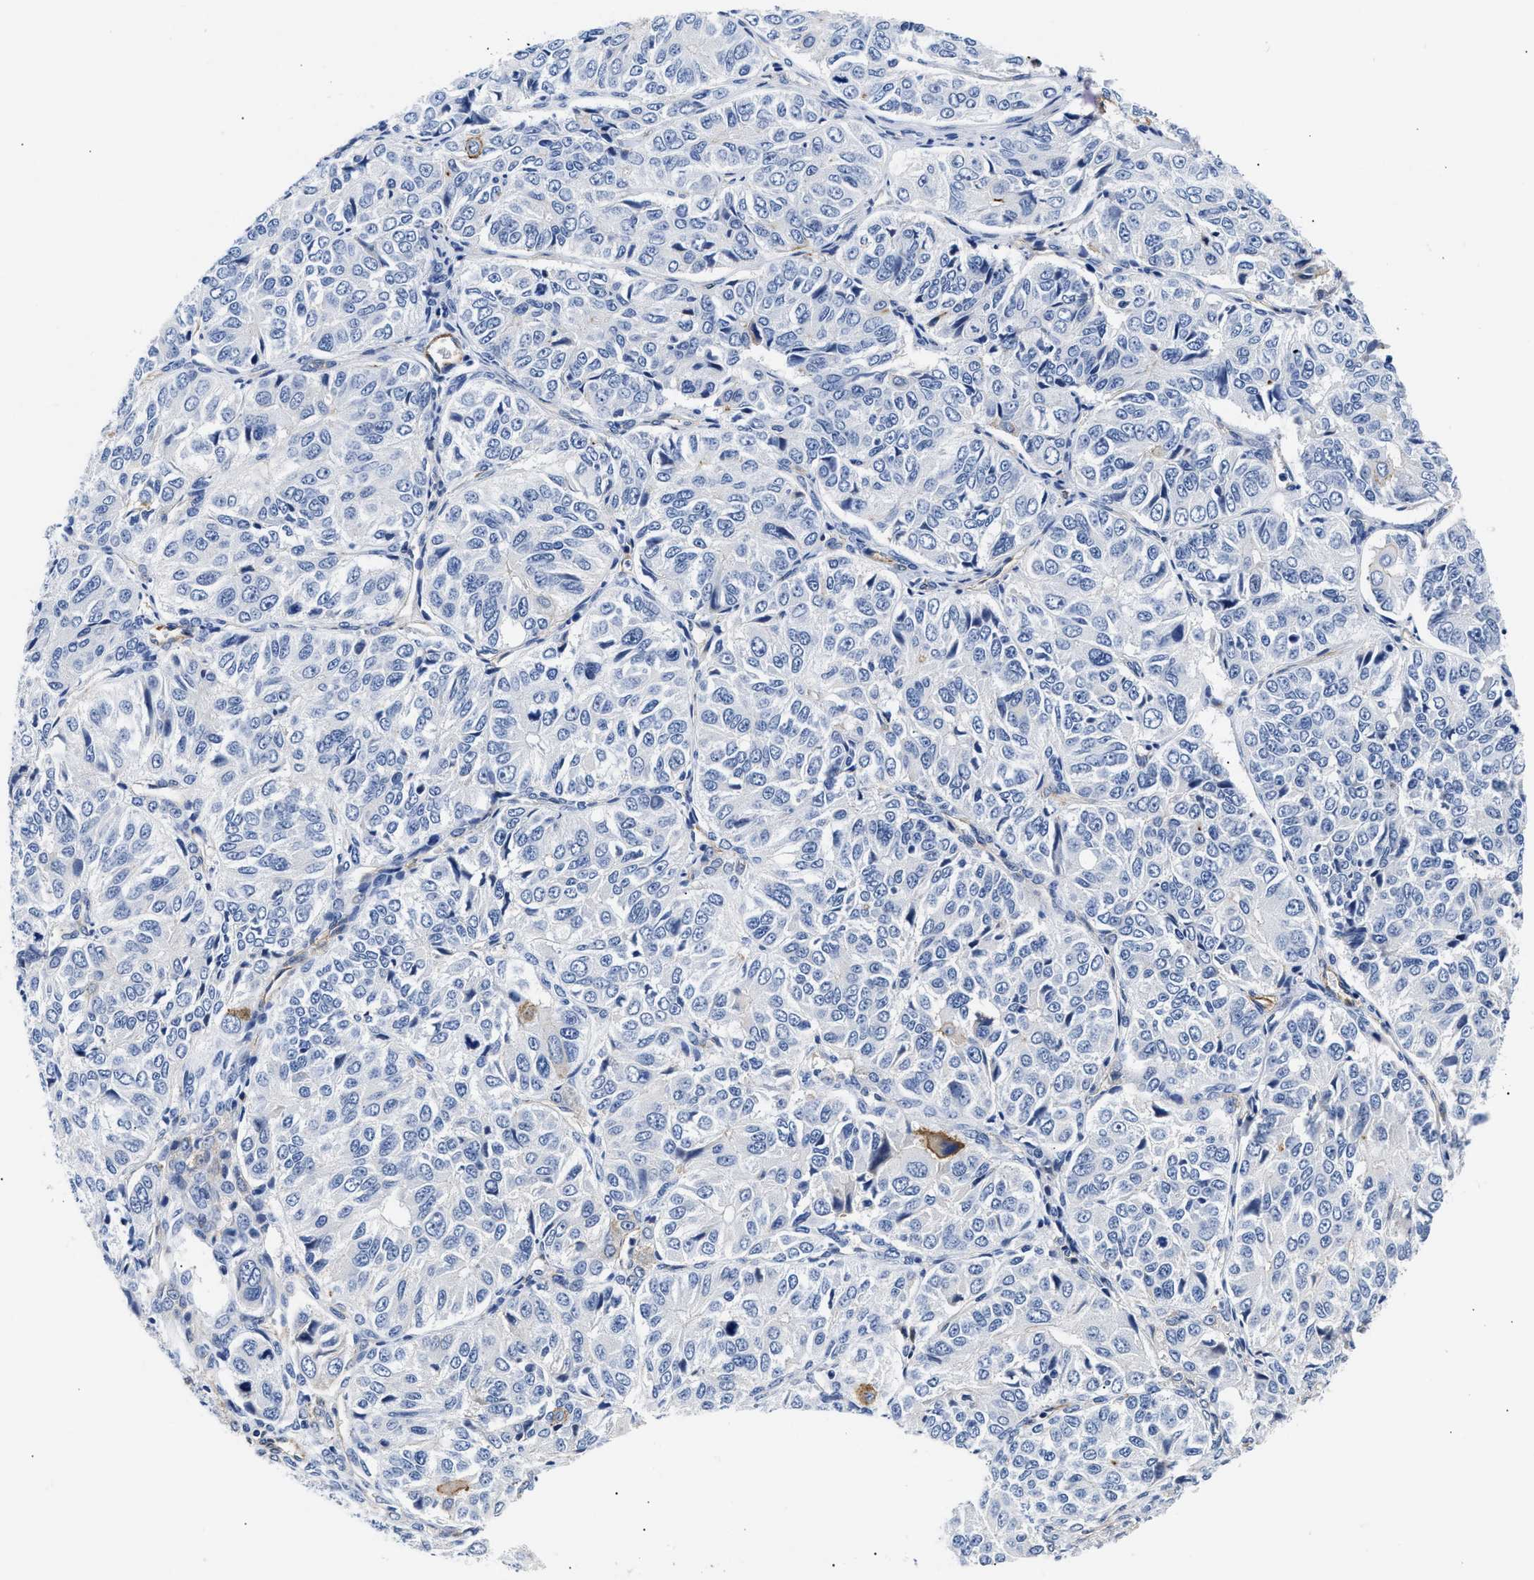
{"staining": {"intensity": "negative", "quantity": "none", "location": "none"}, "tissue": "ovarian cancer", "cell_type": "Tumor cells", "image_type": "cancer", "snomed": [{"axis": "morphology", "description": "Carcinoma, endometroid"}, {"axis": "topography", "description": "Ovary"}], "caption": "A high-resolution image shows immunohistochemistry (IHC) staining of endometroid carcinoma (ovarian), which displays no significant positivity in tumor cells. The staining was performed using DAB (3,3'-diaminobenzidine) to visualize the protein expression in brown, while the nuclei were stained in blue with hematoxylin (Magnification: 20x).", "gene": "TRIM29", "patient": {"sex": "female", "age": 51}}